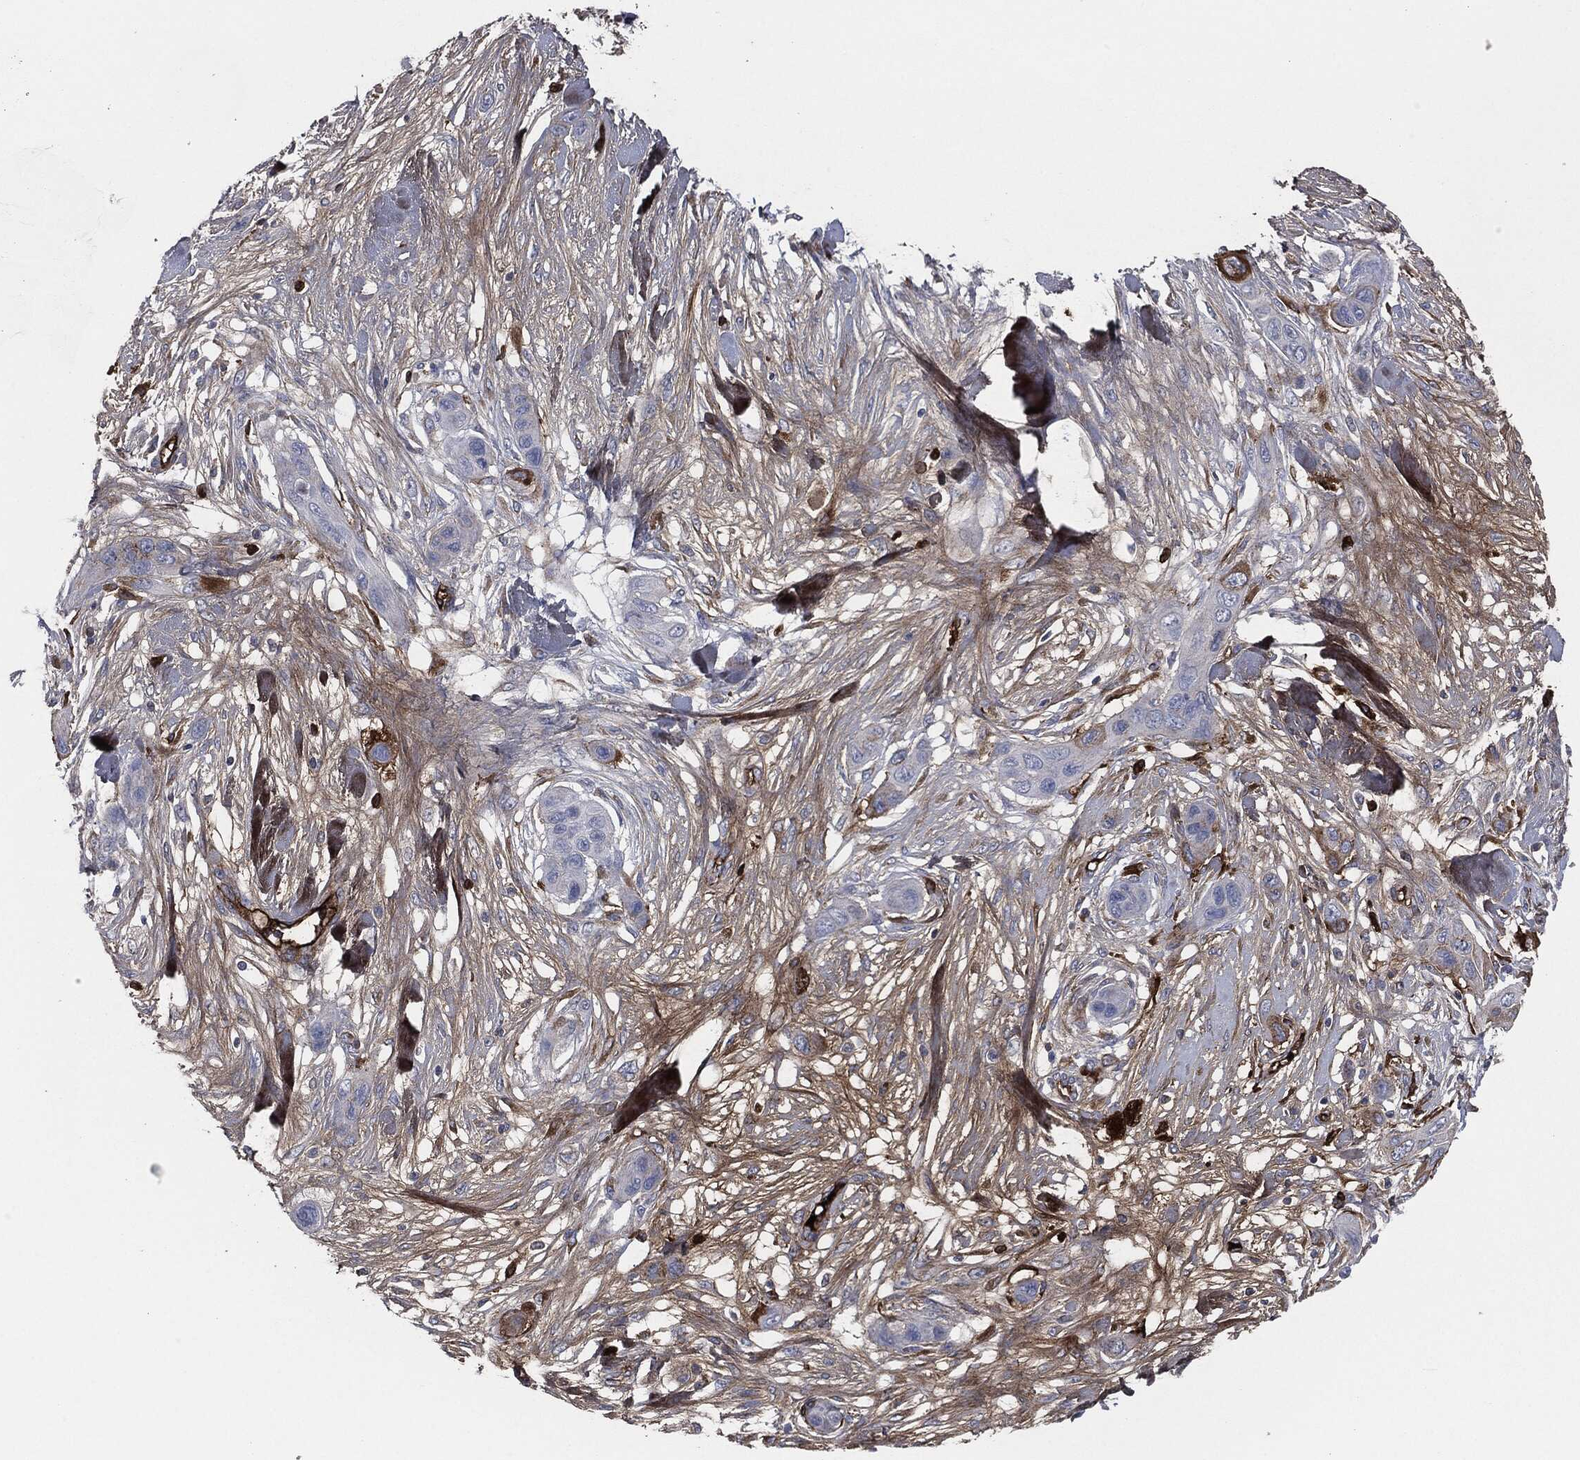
{"staining": {"intensity": "negative", "quantity": "none", "location": "none"}, "tissue": "skin cancer", "cell_type": "Tumor cells", "image_type": "cancer", "snomed": [{"axis": "morphology", "description": "Squamous cell carcinoma, NOS"}, {"axis": "topography", "description": "Skin"}], "caption": "DAB (3,3'-diaminobenzidine) immunohistochemical staining of skin squamous cell carcinoma exhibits no significant positivity in tumor cells.", "gene": "APOB", "patient": {"sex": "male", "age": 79}}